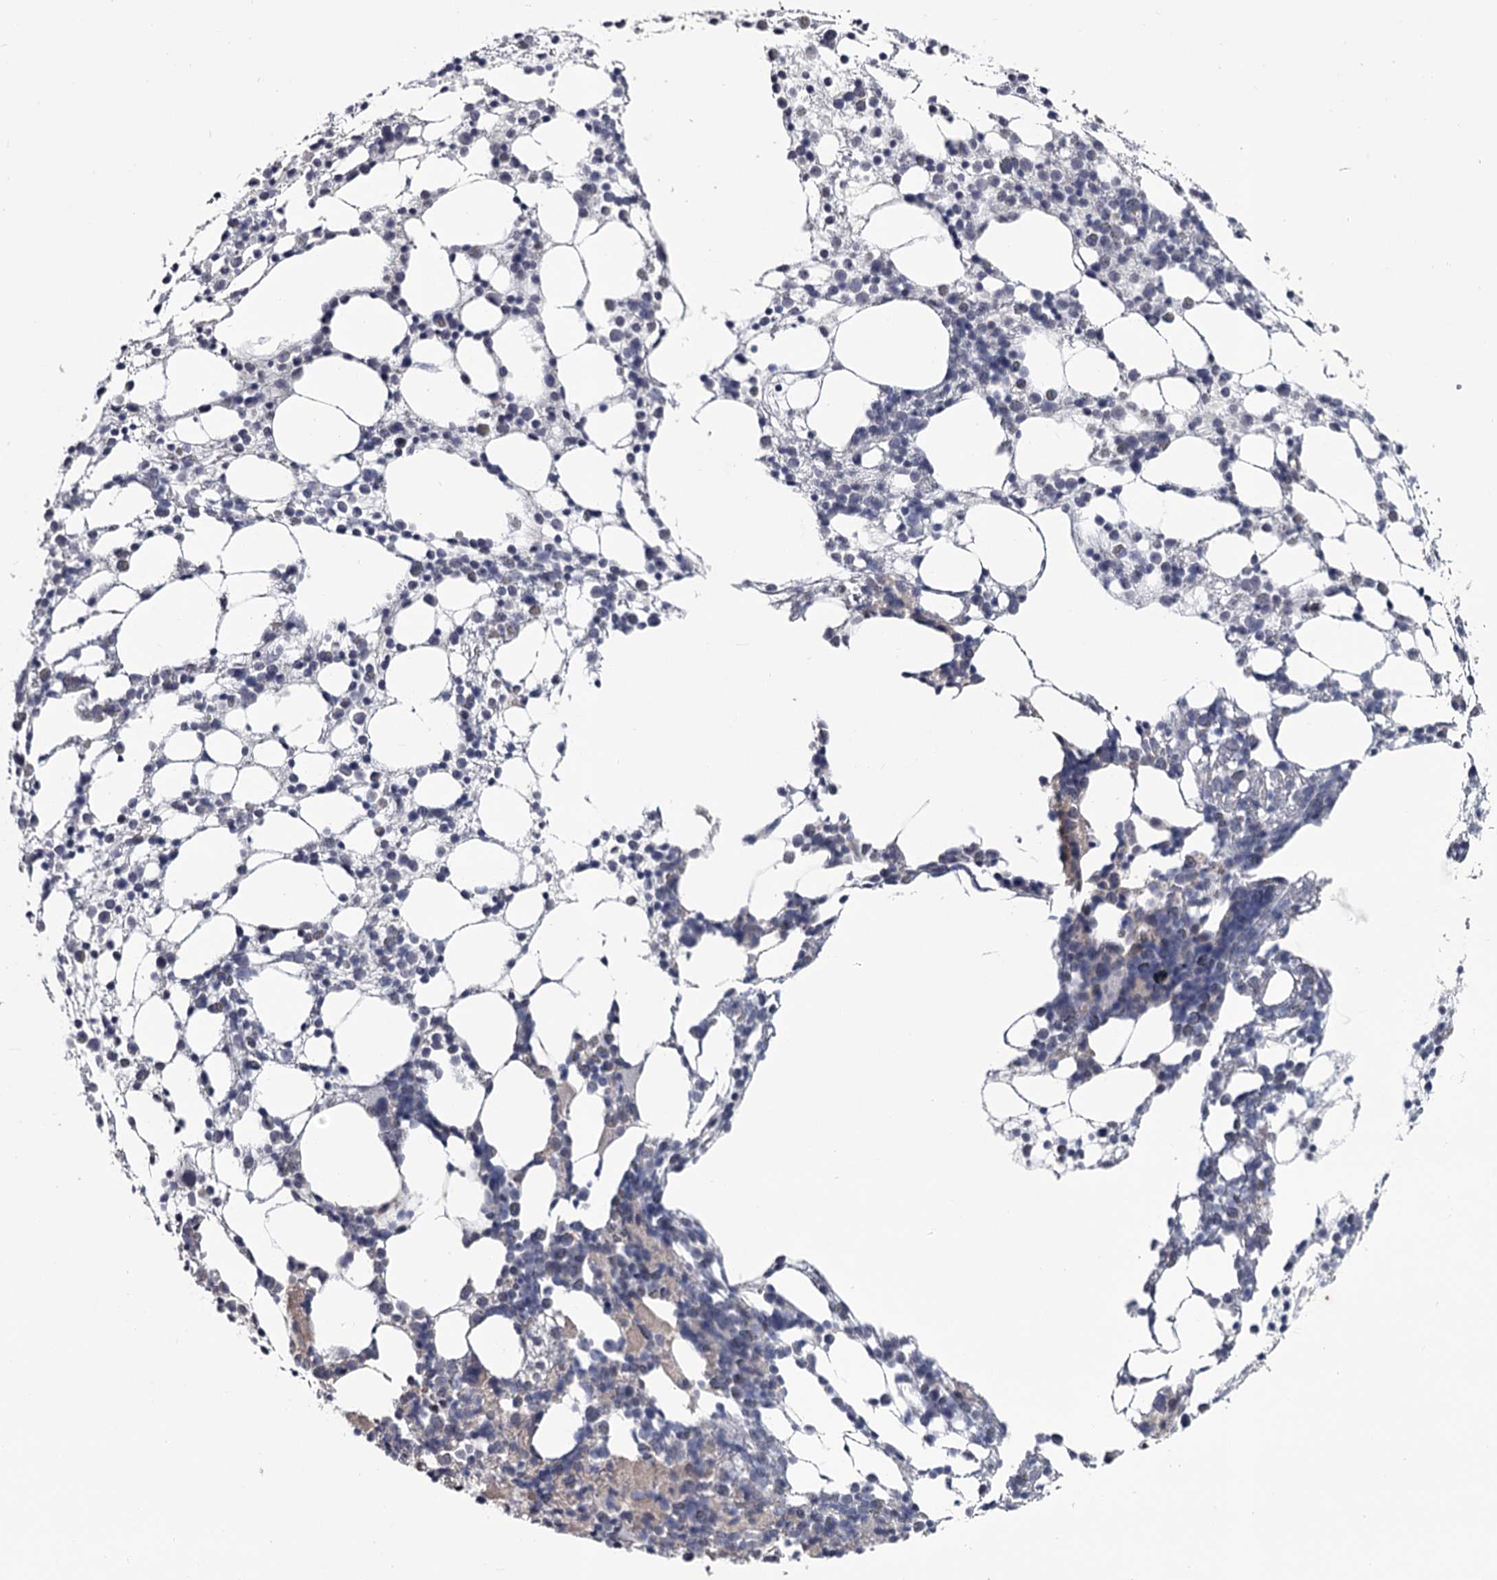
{"staining": {"intensity": "negative", "quantity": "none", "location": "none"}, "tissue": "bone marrow", "cell_type": "Hematopoietic cells", "image_type": "normal", "snomed": [{"axis": "morphology", "description": "Normal tissue, NOS"}, {"axis": "topography", "description": "Bone marrow"}], "caption": "Photomicrograph shows no protein staining in hematopoietic cells of benign bone marrow.", "gene": "DAO", "patient": {"sex": "female", "age": 57}}